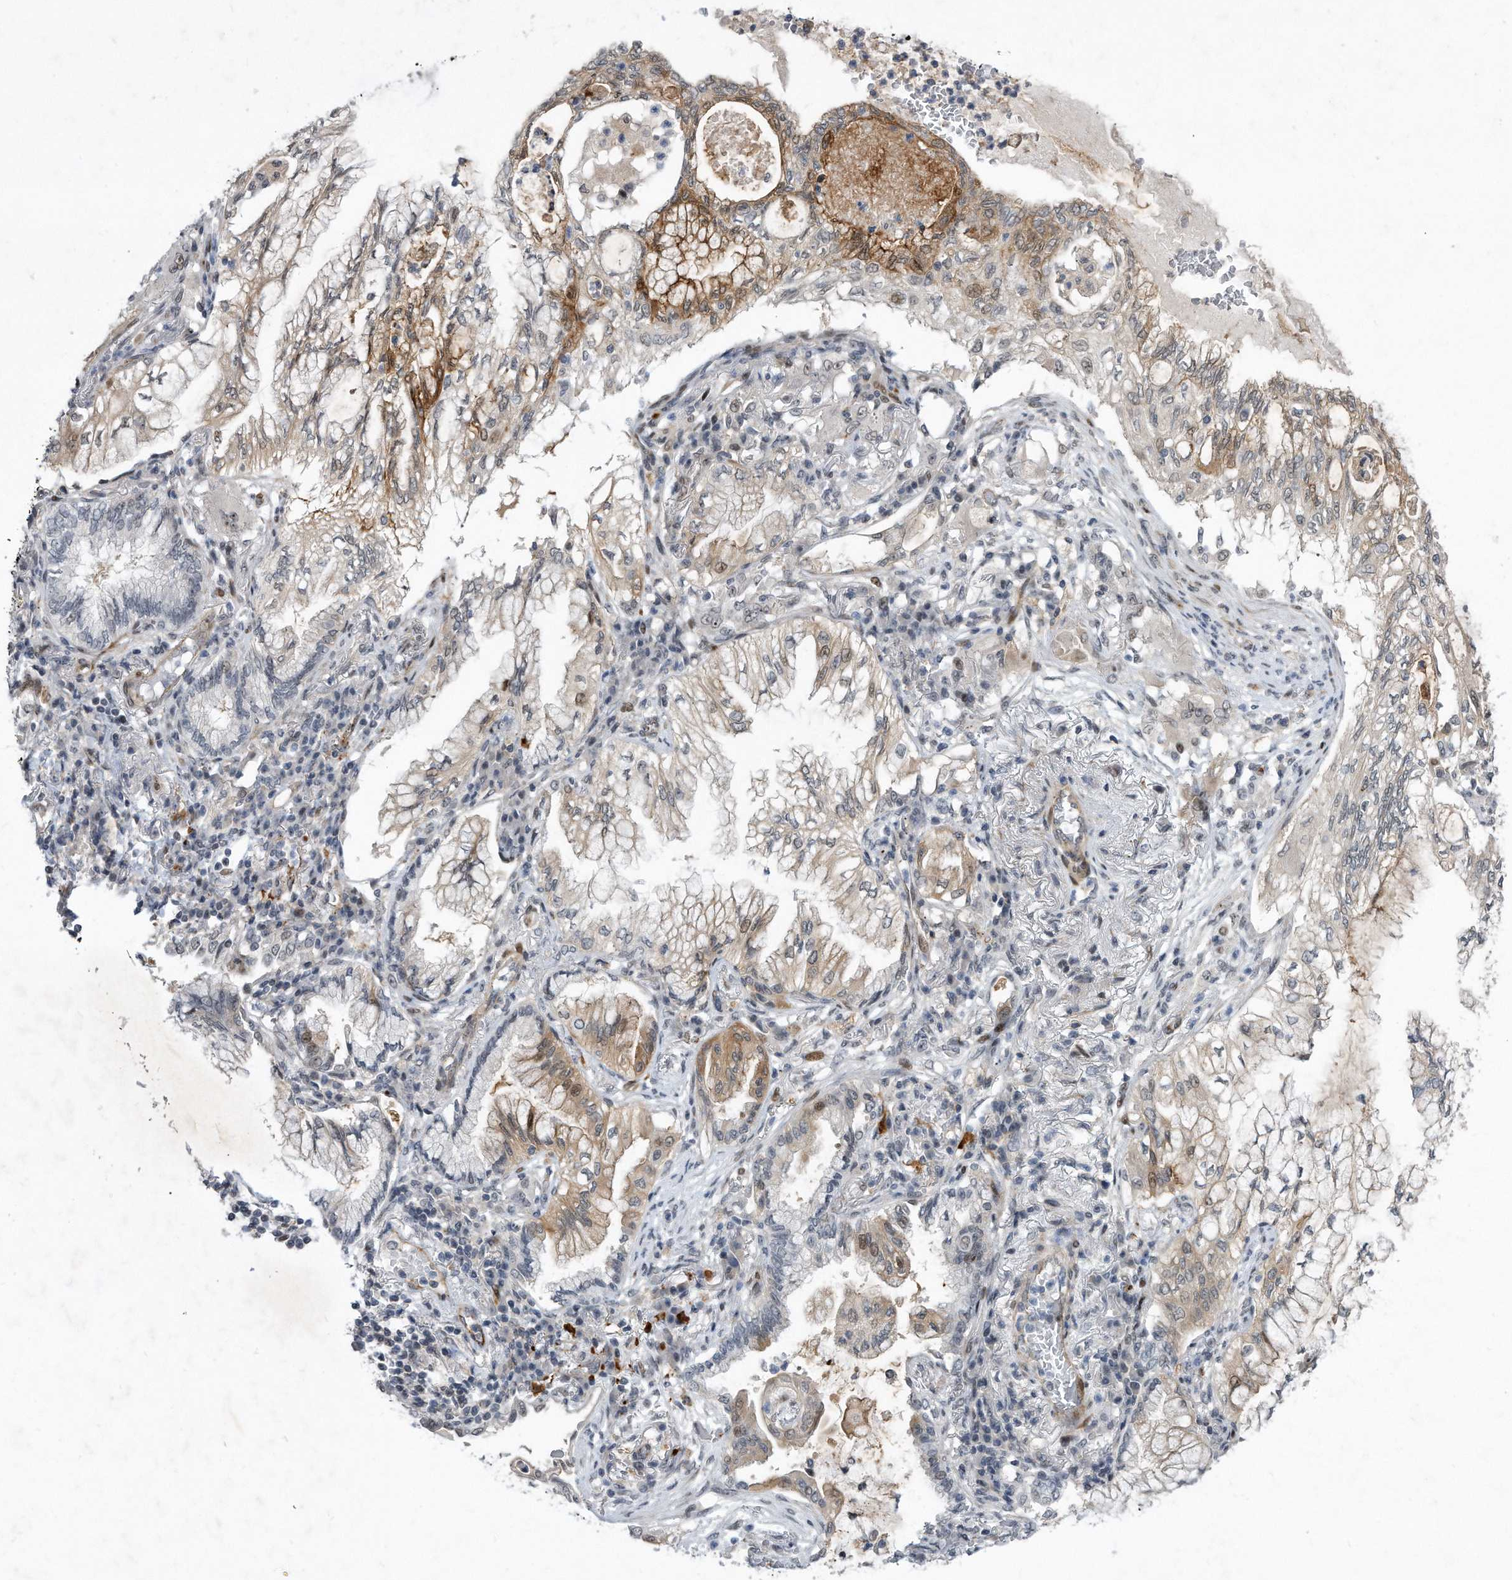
{"staining": {"intensity": "moderate", "quantity": "<25%", "location": "cytoplasmic/membranous"}, "tissue": "lung cancer", "cell_type": "Tumor cells", "image_type": "cancer", "snomed": [{"axis": "morphology", "description": "Adenocarcinoma, NOS"}, {"axis": "topography", "description": "Lung"}], "caption": "IHC of lung cancer (adenocarcinoma) reveals low levels of moderate cytoplasmic/membranous expression in approximately <25% of tumor cells. (DAB IHC with brightfield microscopy, high magnification).", "gene": "PGBD2", "patient": {"sex": "female", "age": 70}}